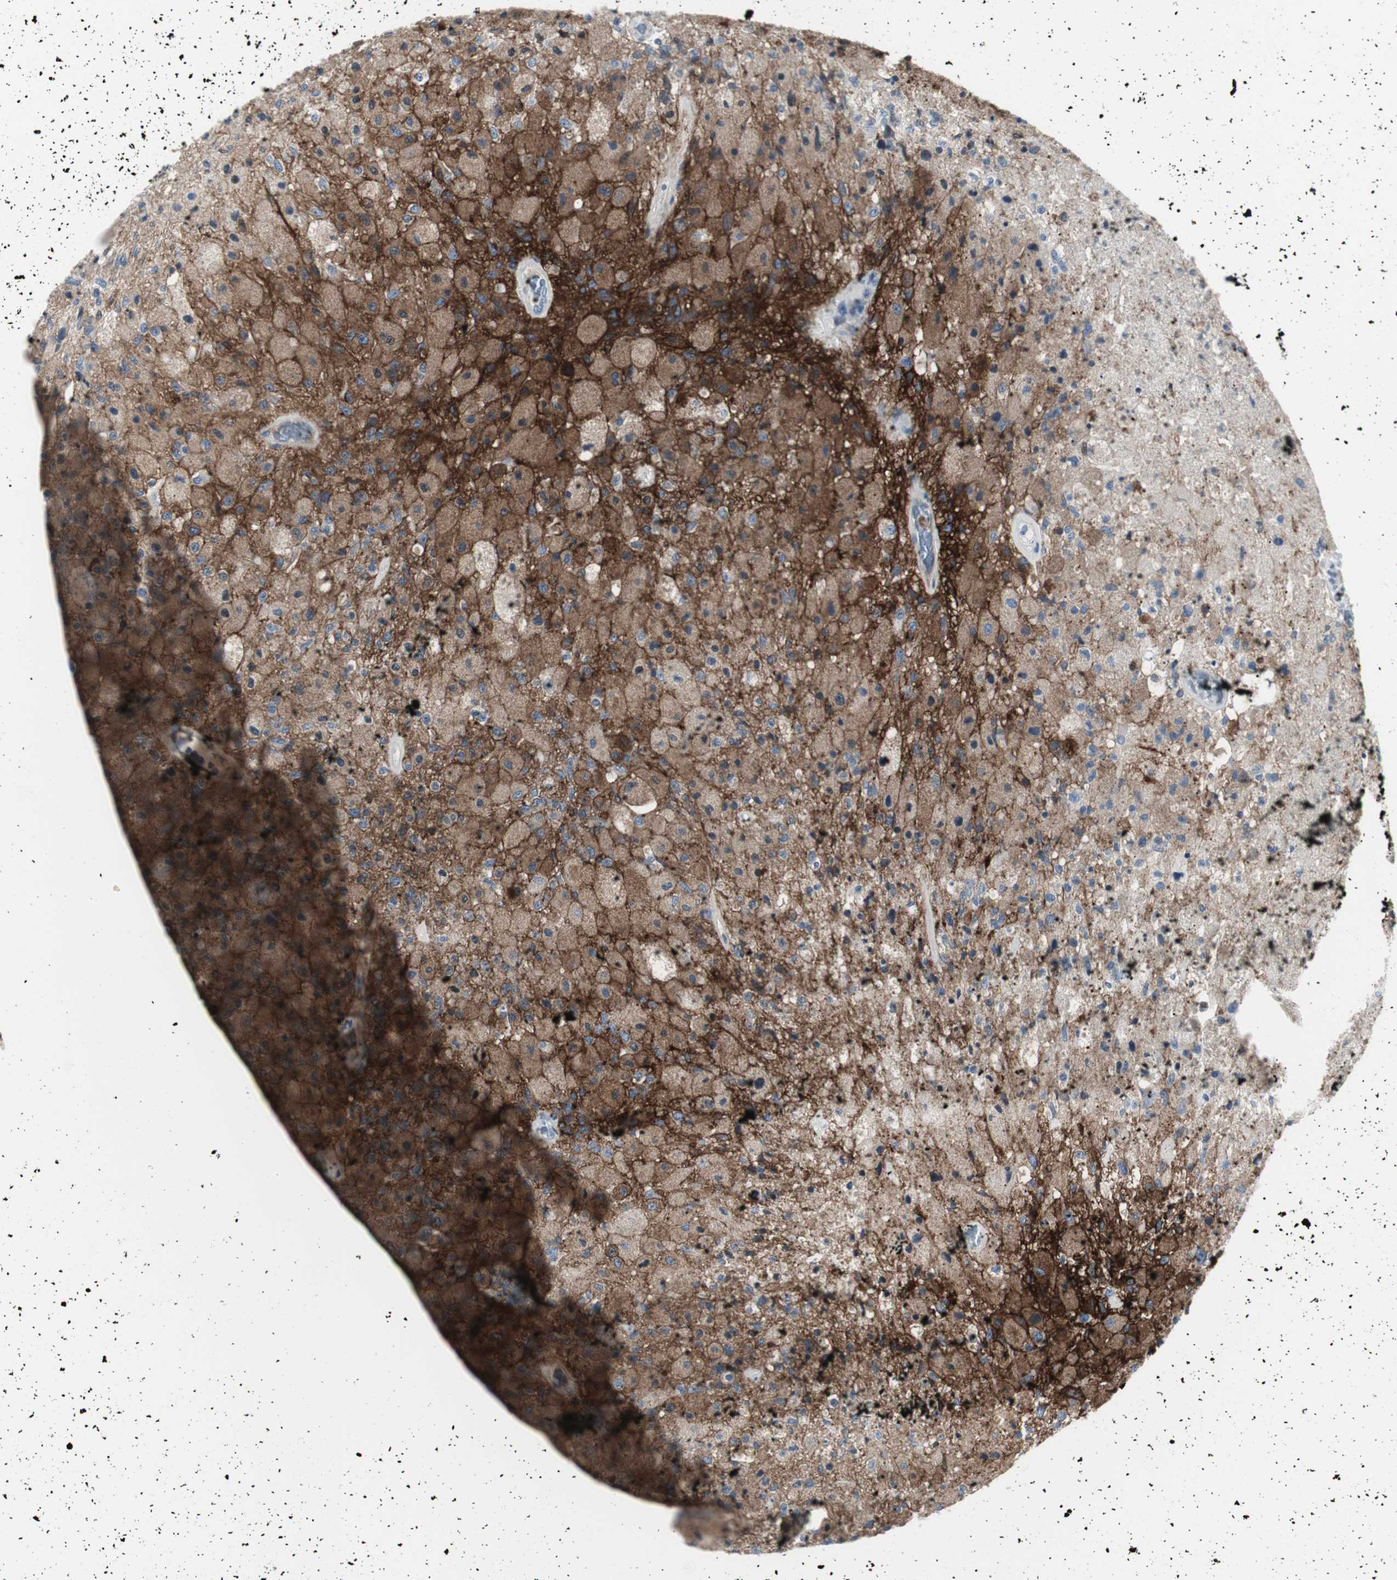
{"staining": {"intensity": "weak", "quantity": "25%-75%", "location": "cytoplasmic/membranous"}, "tissue": "glioma", "cell_type": "Tumor cells", "image_type": "cancer", "snomed": [{"axis": "morphology", "description": "Normal tissue, NOS"}, {"axis": "morphology", "description": "Glioma, malignant, High grade"}, {"axis": "topography", "description": "Cerebral cortex"}], "caption": "IHC (DAB (3,3'-diaminobenzidine)) staining of high-grade glioma (malignant) demonstrates weak cytoplasmic/membranous protein staining in about 25%-75% of tumor cells.", "gene": "GAP43", "patient": {"sex": "male", "age": 77}}